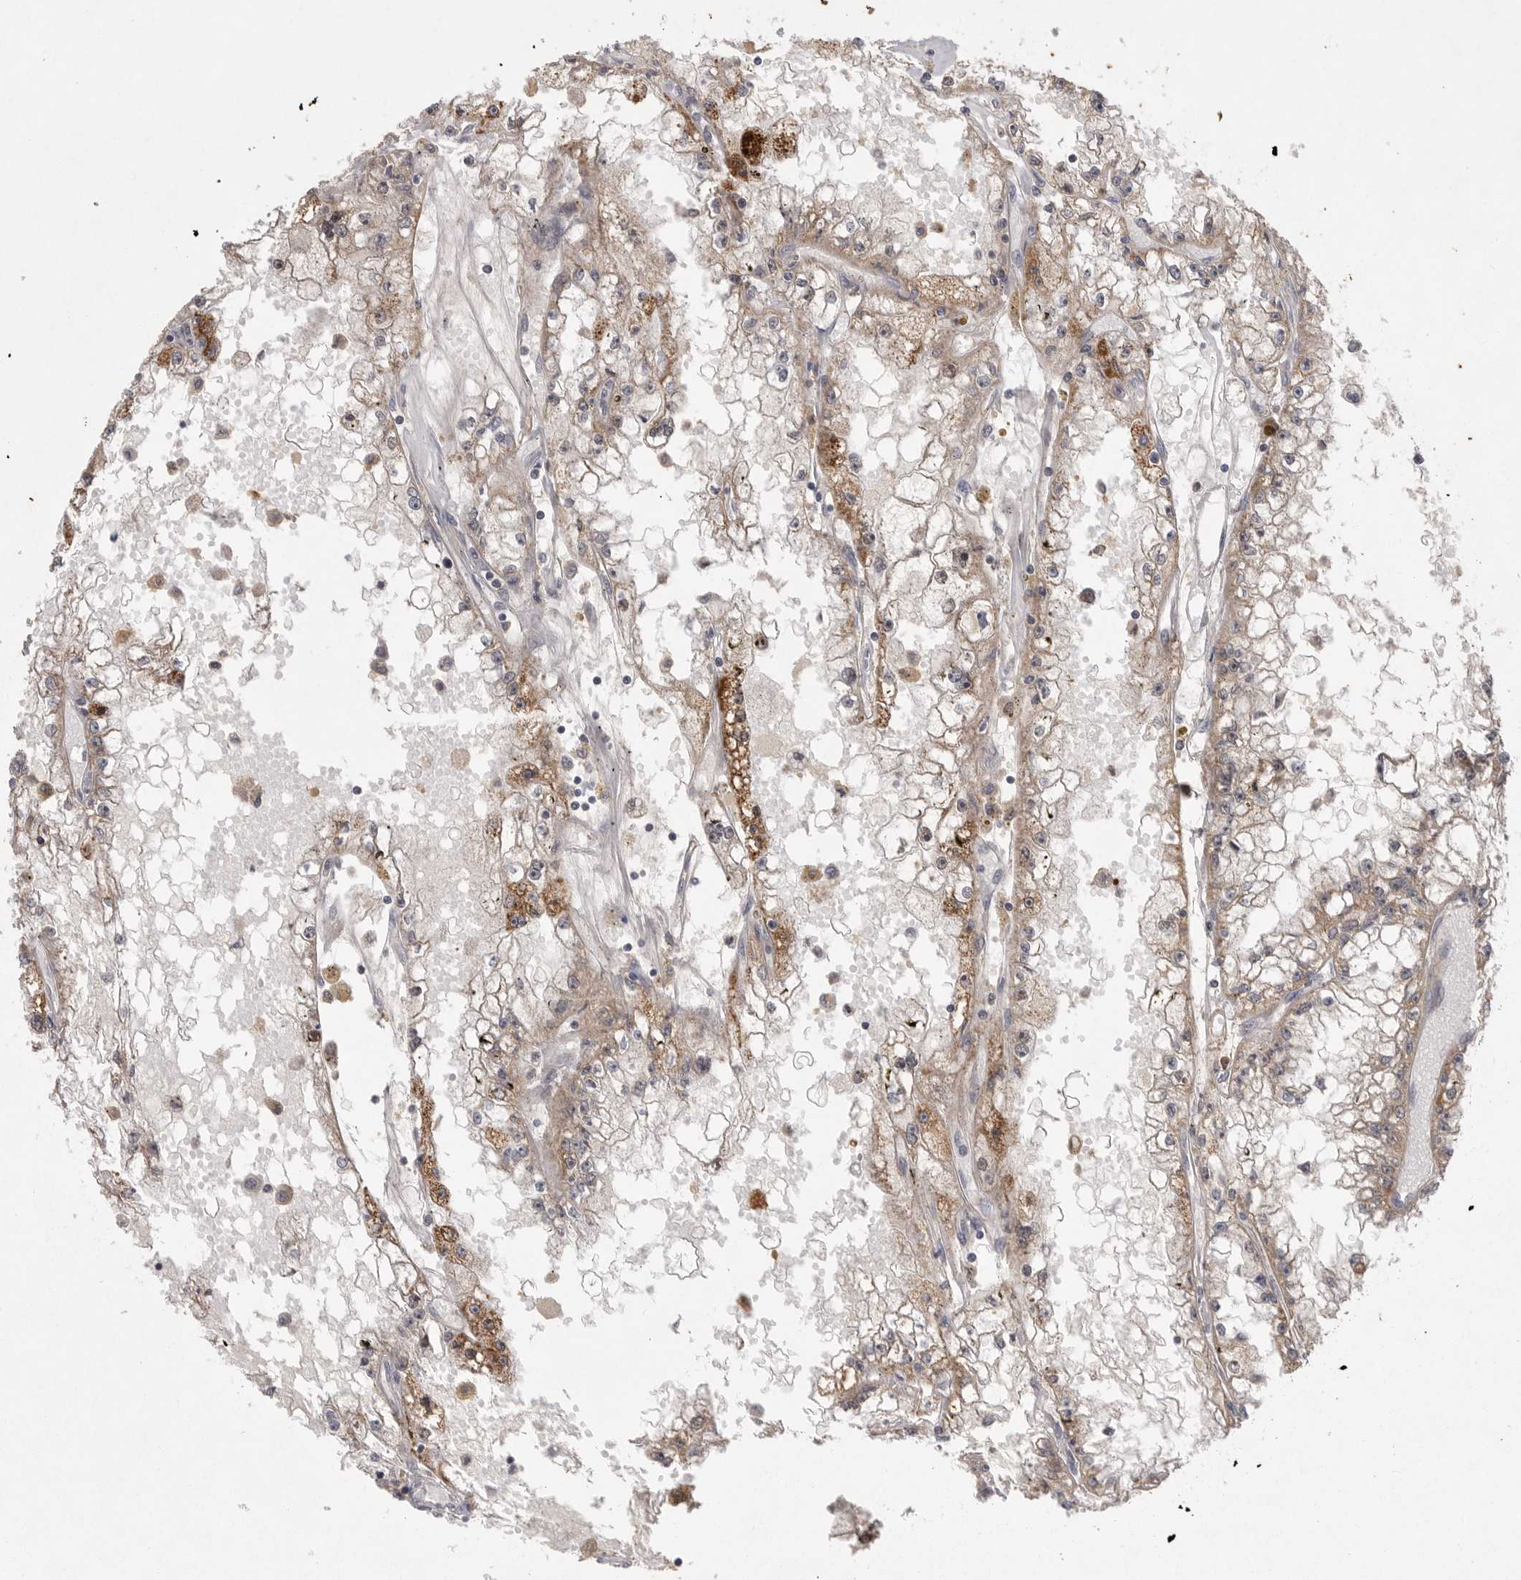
{"staining": {"intensity": "moderate", "quantity": "25%-75%", "location": "cytoplasmic/membranous"}, "tissue": "renal cancer", "cell_type": "Tumor cells", "image_type": "cancer", "snomed": [{"axis": "morphology", "description": "Adenocarcinoma, NOS"}, {"axis": "topography", "description": "Kidney"}], "caption": "A histopathology image of human adenocarcinoma (renal) stained for a protein displays moderate cytoplasmic/membranous brown staining in tumor cells.", "gene": "KYAT3", "patient": {"sex": "male", "age": 56}}